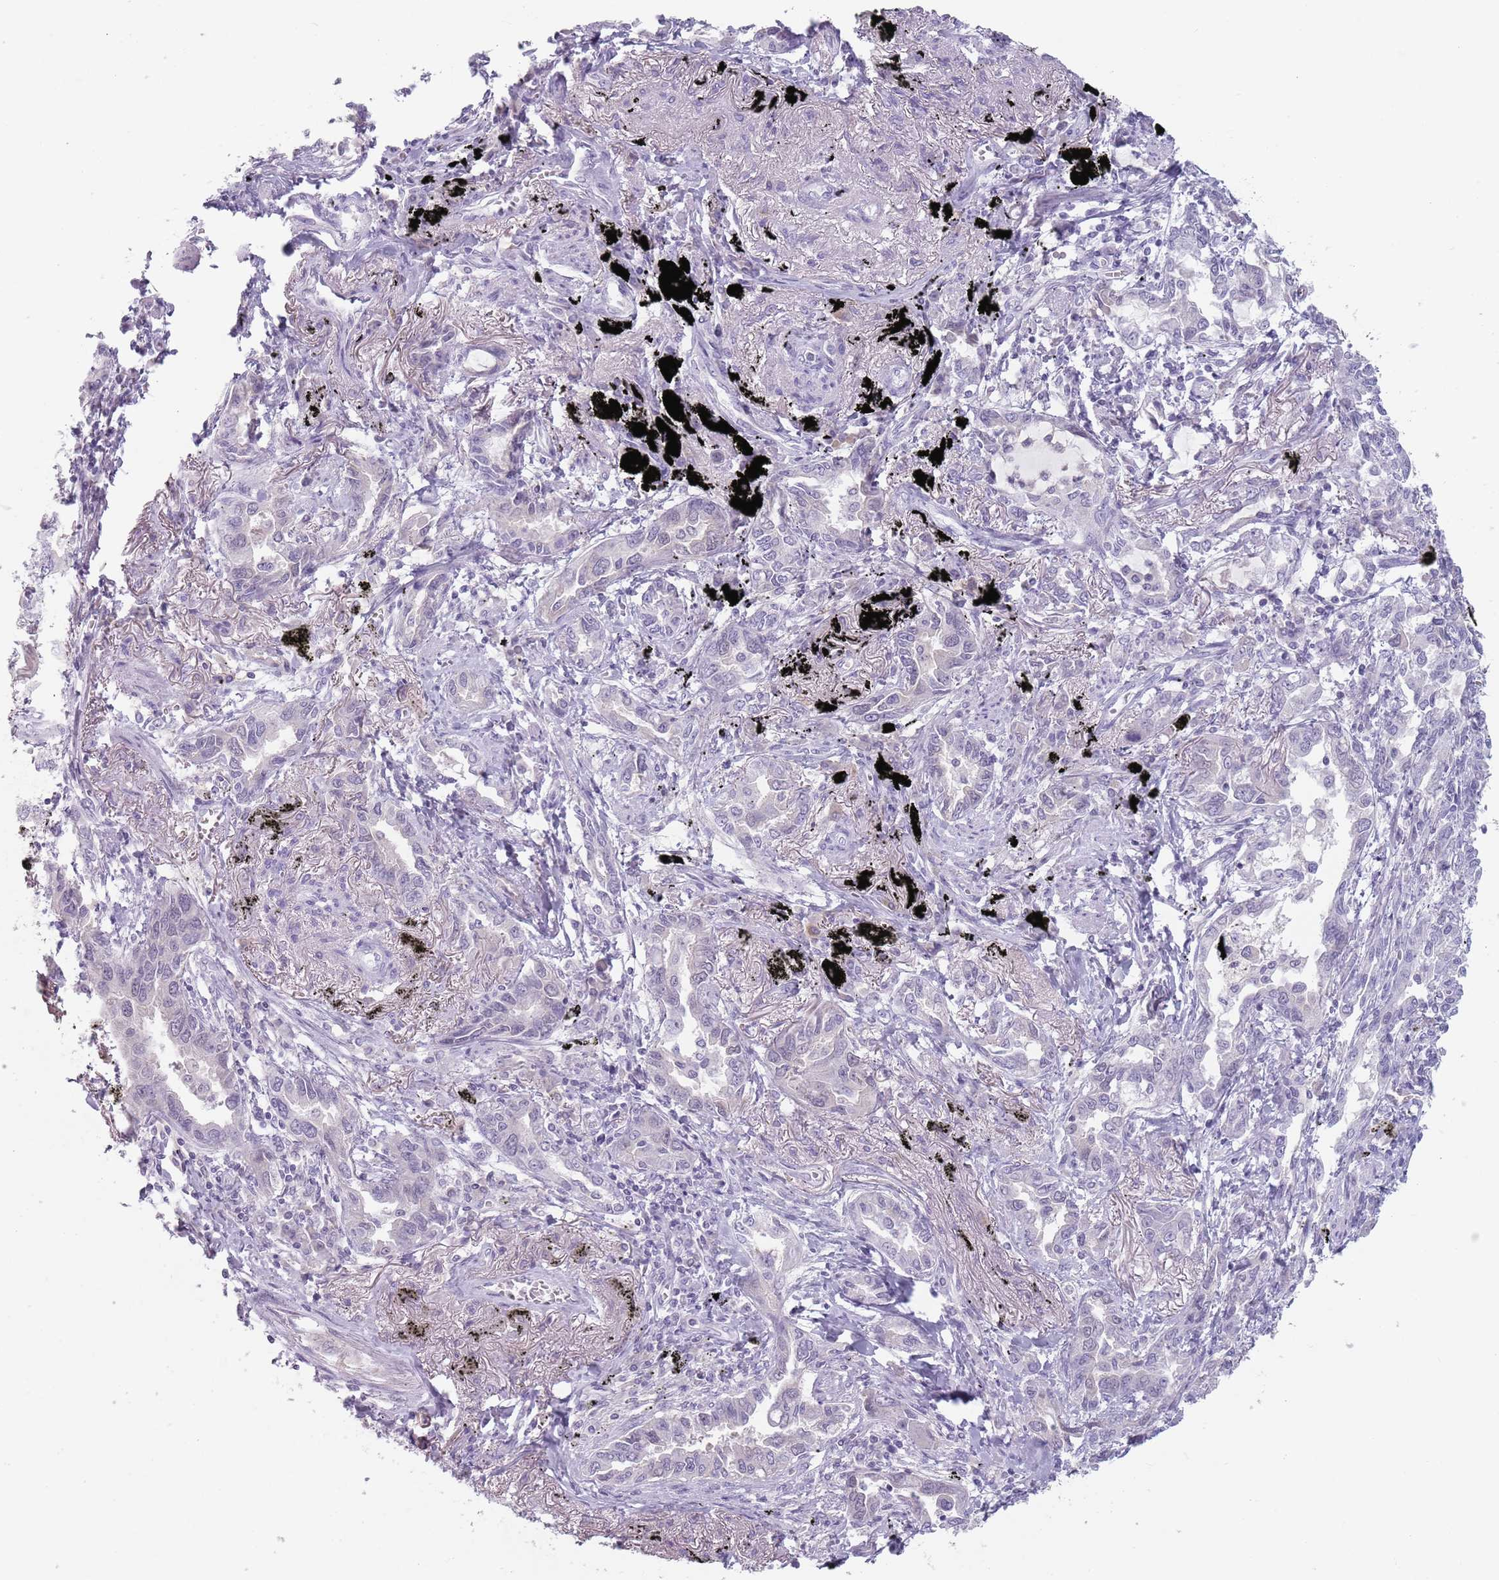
{"staining": {"intensity": "negative", "quantity": "none", "location": "none"}, "tissue": "lung cancer", "cell_type": "Tumor cells", "image_type": "cancer", "snomed": [{"axis": "morphology", "description": "Adenocarcinoma, NOS"}, {"axis": "topography", "description": "Lung"}], "caption": "An IHC image of lung cancer (adenocarcinoma) is shown. There is no staining in tumor cells of lung cancer (adenocarcinoma).", "gene": "CEP19", "patient": {"sex": "male", "age": 67}}